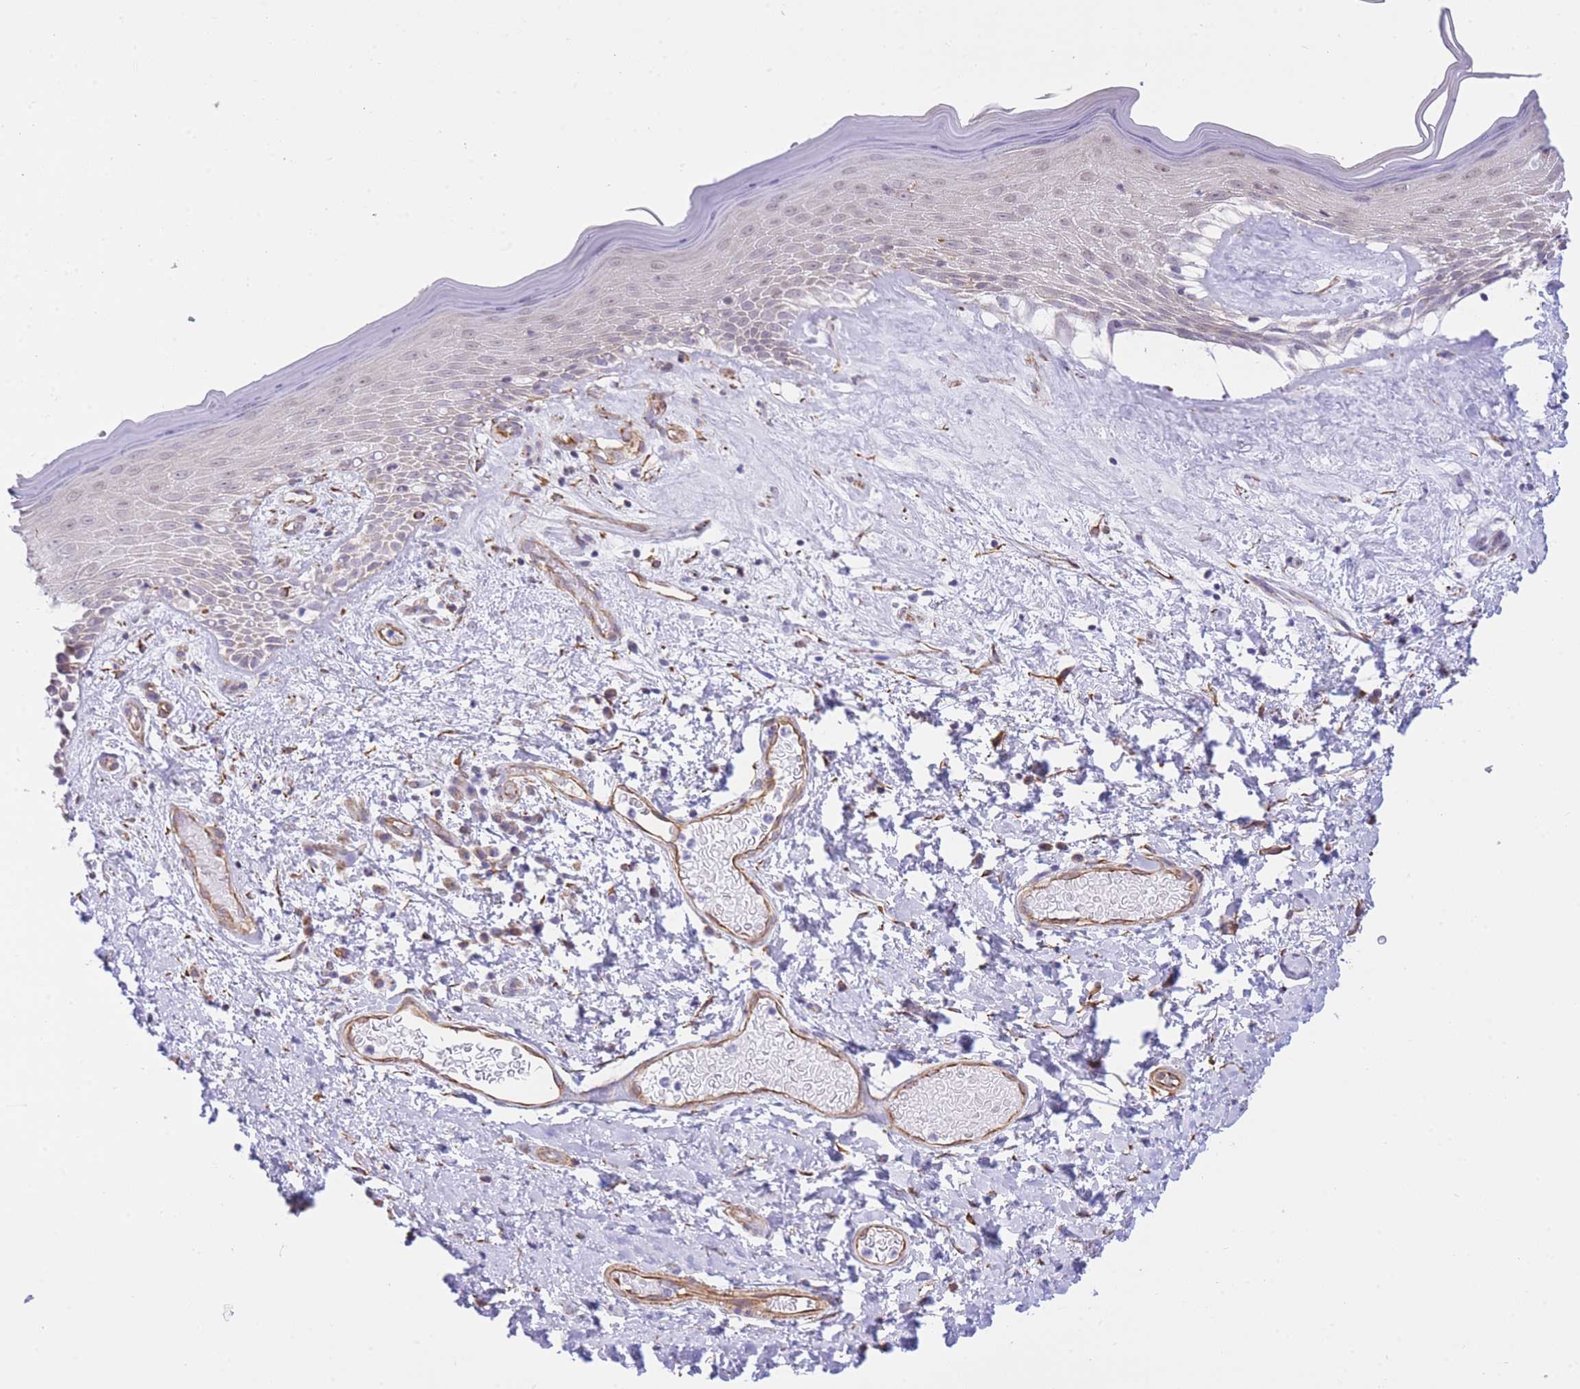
{"staining": {"intensity": "negative", "quantity": "none", "location": "none"}, "tissue": "skin", "cell_type": "Epidermal cells", "image_type": "normal", "snomed": [{"axis": "morphology", "description": "Normal tissue, NOS"}, {"axis": "morphology", "description": "Inflammation, NOS"}, {"axis": "topography", "description": "Vulva"}], "caption": "Immunohistochemical staining of normal skin demonstrates no significant positivity in epidermal cells. (DAB (3,3'-diaminobenzidine) IHC, high magnification).", "gene": "PSG11", "patient": {"sex": "female", "age": 86}}